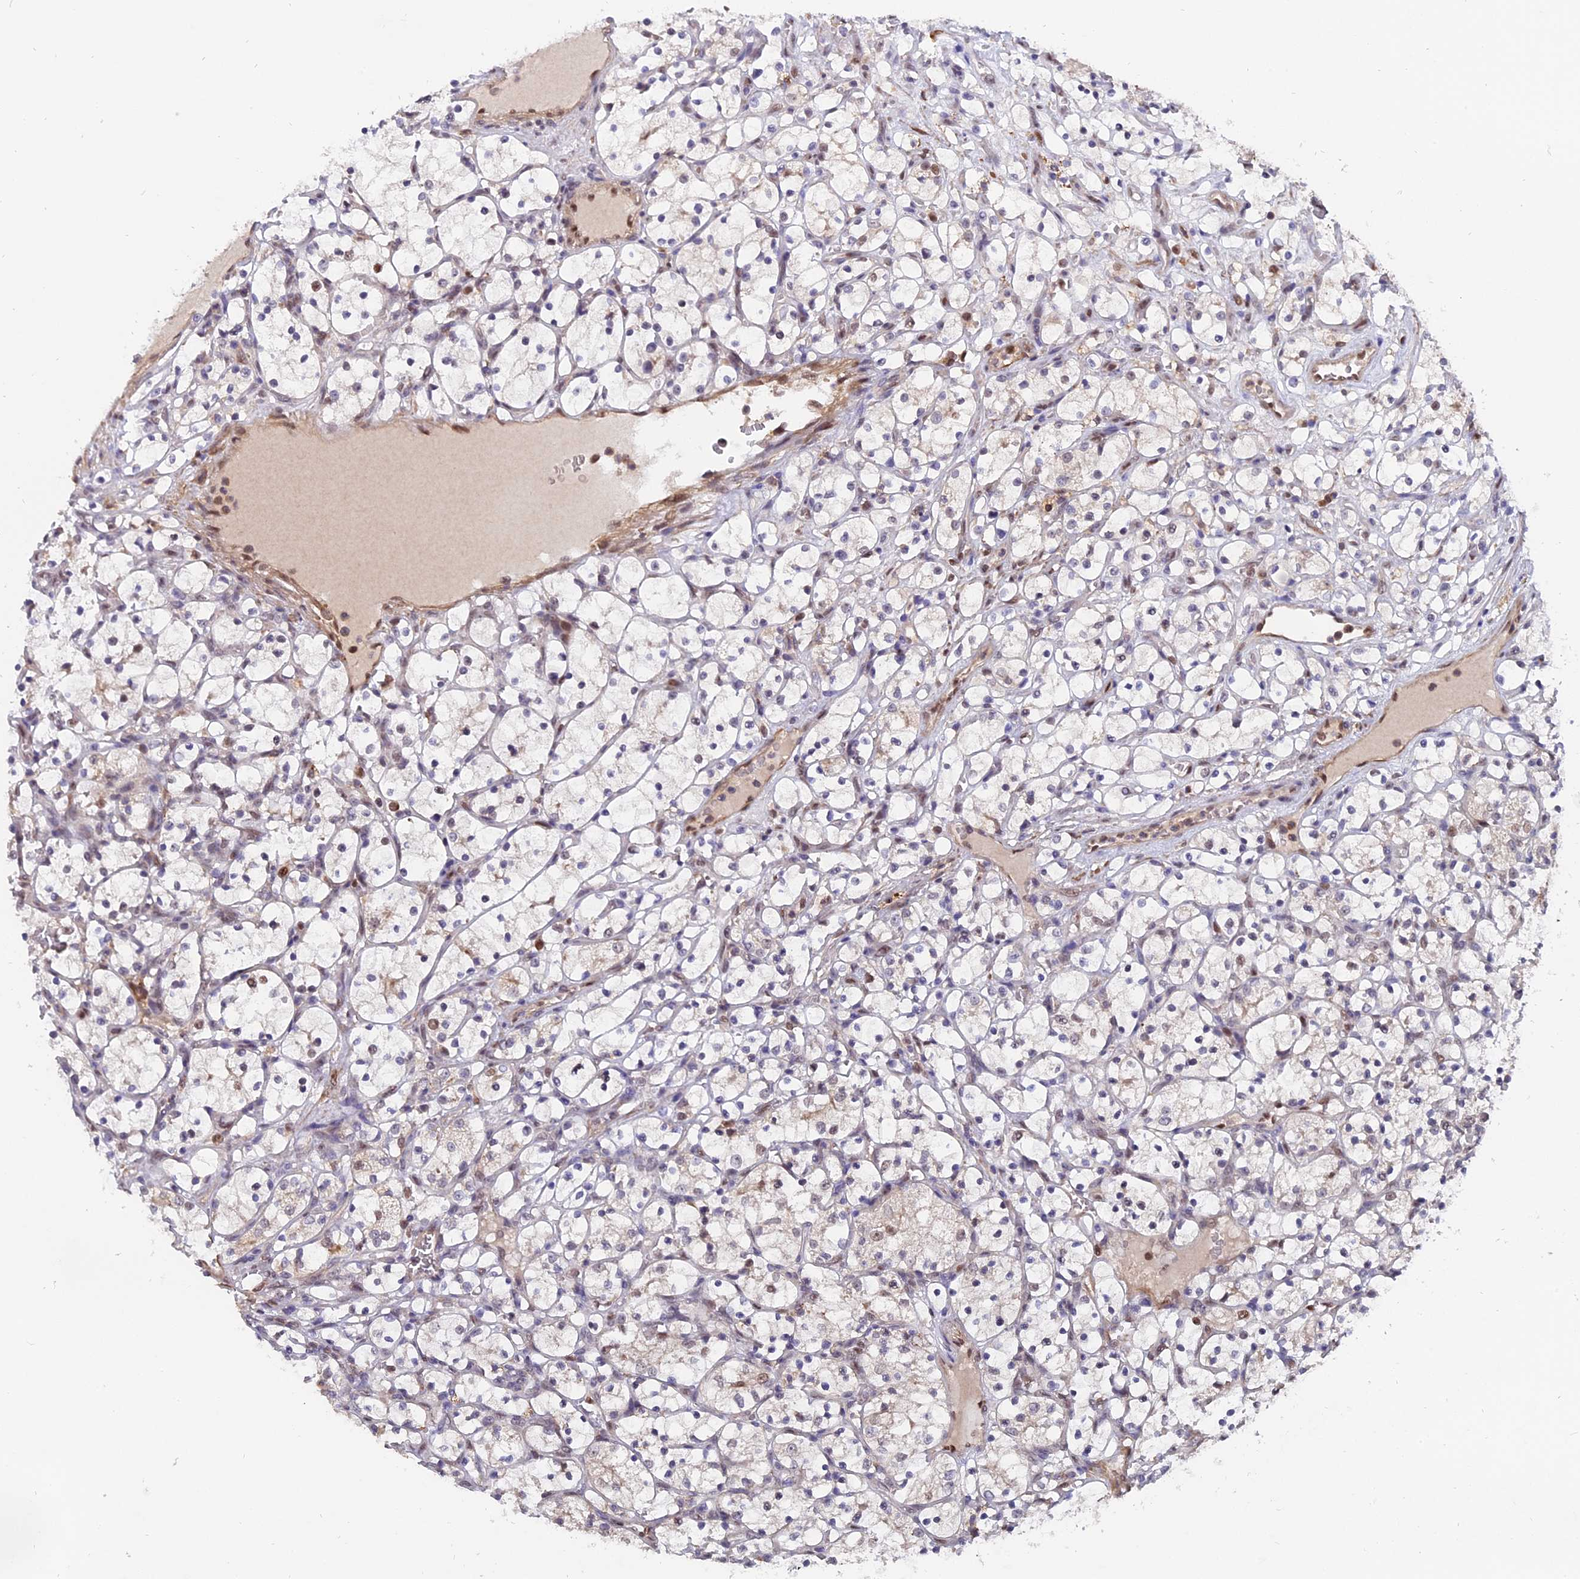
{"staining": {"intensity": "moderate", "quantity": "<25%", "location": "nuclear"}, "tissue": "renal cancer", "cell_type": "Tumor cells", "image_type": "cancer", "snomed": [{"axis": "morphology", "description": "Adenocarcinoma, NOS"}, {"axis": "topography", "description": "Kidney"}], "caption": "Protein positivity by IHC displays moderate nuclear positivity in approximately <25% of tumor cells in renal adenocarcinoma.", "gene": "FAM118B", "patient": {"sex": "female", "age": 69}}